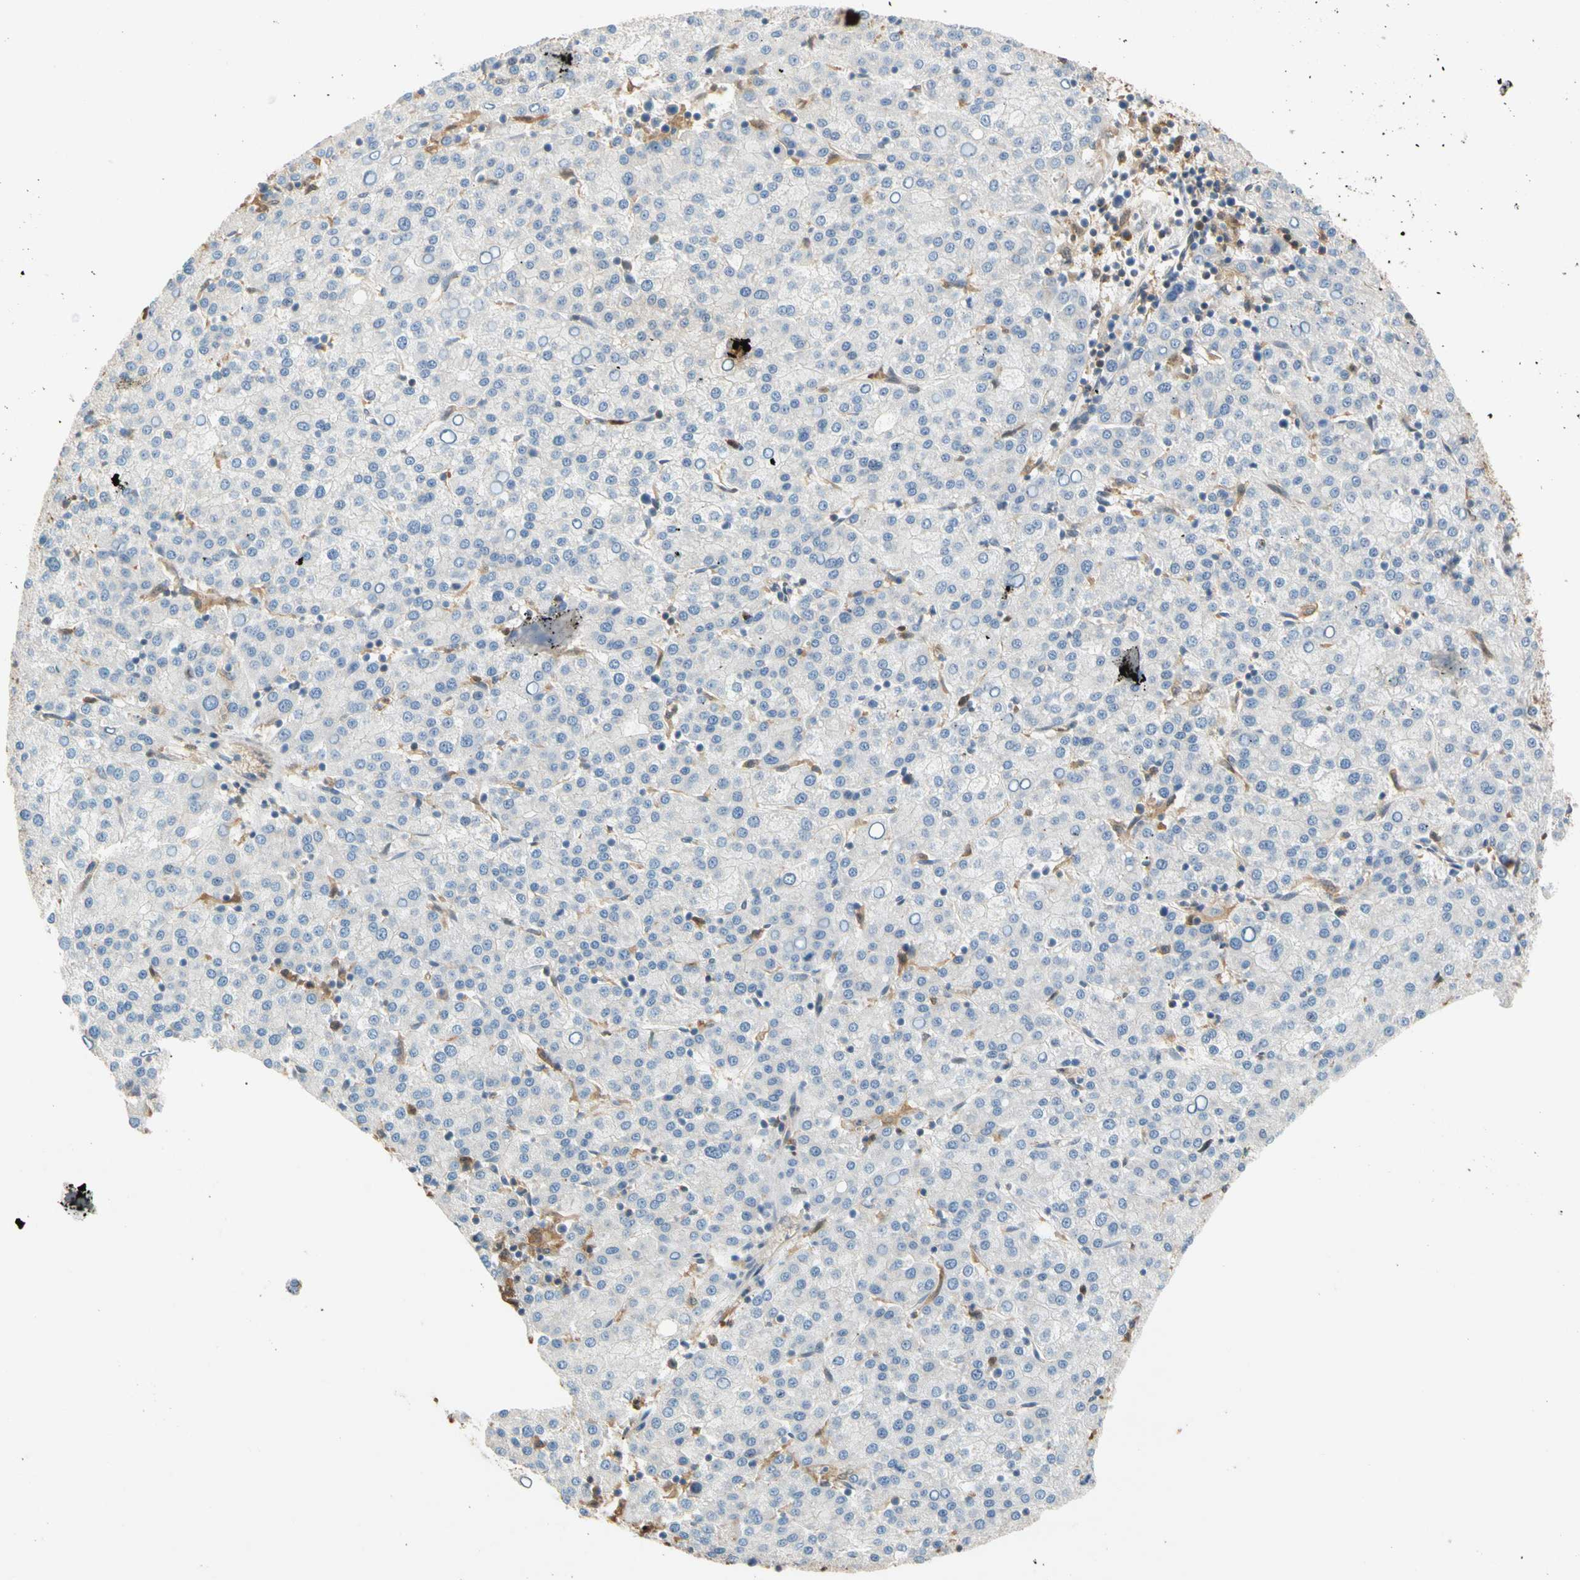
{"staining": {"intensity": "negative", "quantity": "none", "location": "none"}, "tissue": "liver cancer", "cell_type": "Tumor cells", "image_type": "cancer", "snomed": [{"axis": "morphology", "description": "Carcinoma, Hepatocellular, NOS"}, {"axis": "topography", "description": "Liver"}], "caption": "A photomicrograph of human hepatocellular carcinoma (liver) is negative for staining in tumor cells. (DAB immunohistochemistry (IHC), high magnification).", "gene": "GPSM2", "patient": {"sex": "female", "age": 58}}